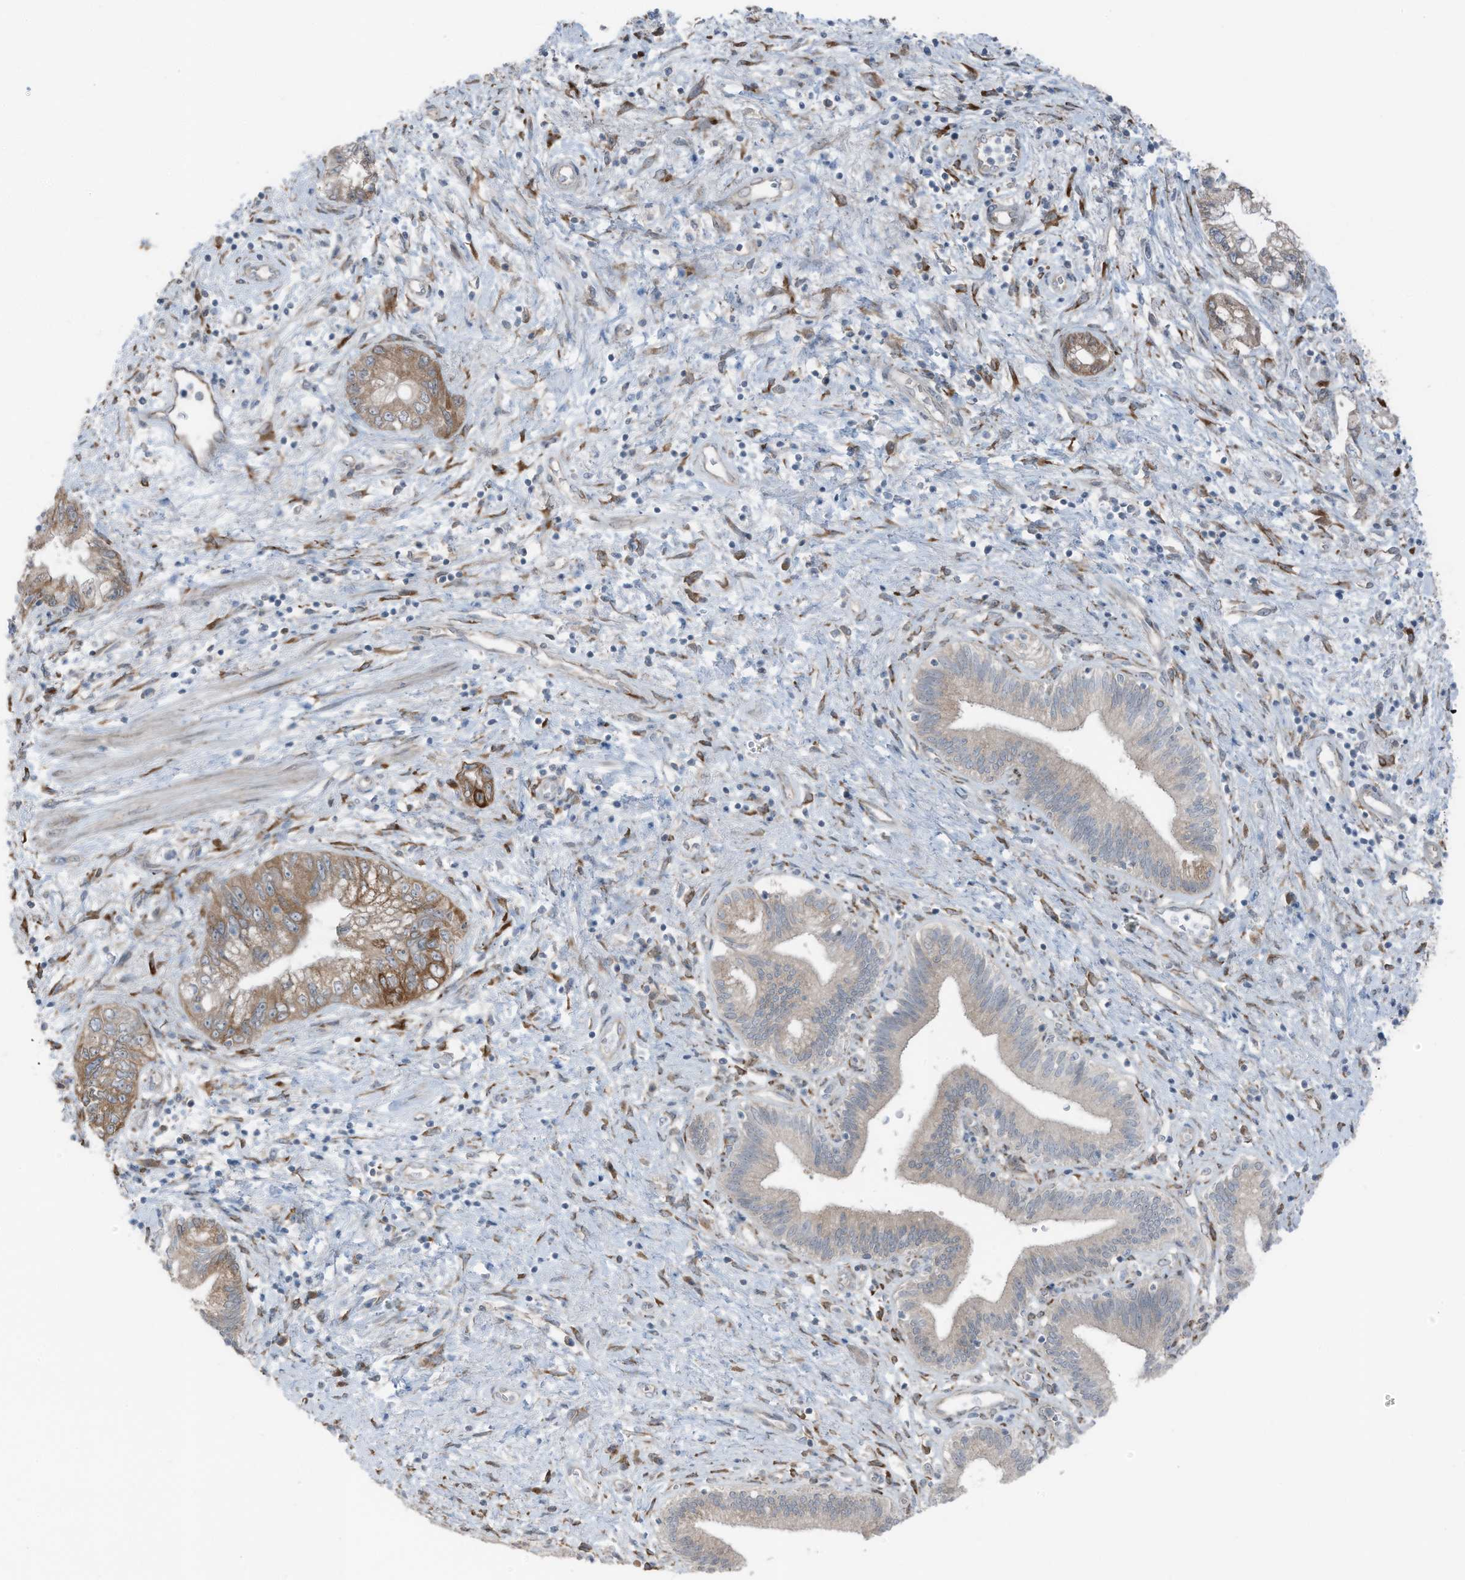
{"staining": {"intensity": "moderate", "quantity": "25%-75%", "location": "cytoplasmic/membranous"}, "tissue": "pancreatic cancer", "cell_type": "Tumor cells", "image_type": "cancer", "snomed": [{"axis": "morphology", "description": "Adenocarcinoma, NOS"}, {"axis": "topography", "description": "Pancreas"}], "caption": "The immunohistochemical stain shows moderate cytoplasmic/membranous expression in tumor cells of pancreatic cancer (adenocarcinoma) tissue. (DAB = brown stain, brightfield microscopy at high magnification).", "gene": "ARHGEF33", "patient": {"sex": "female", "age": 73}}